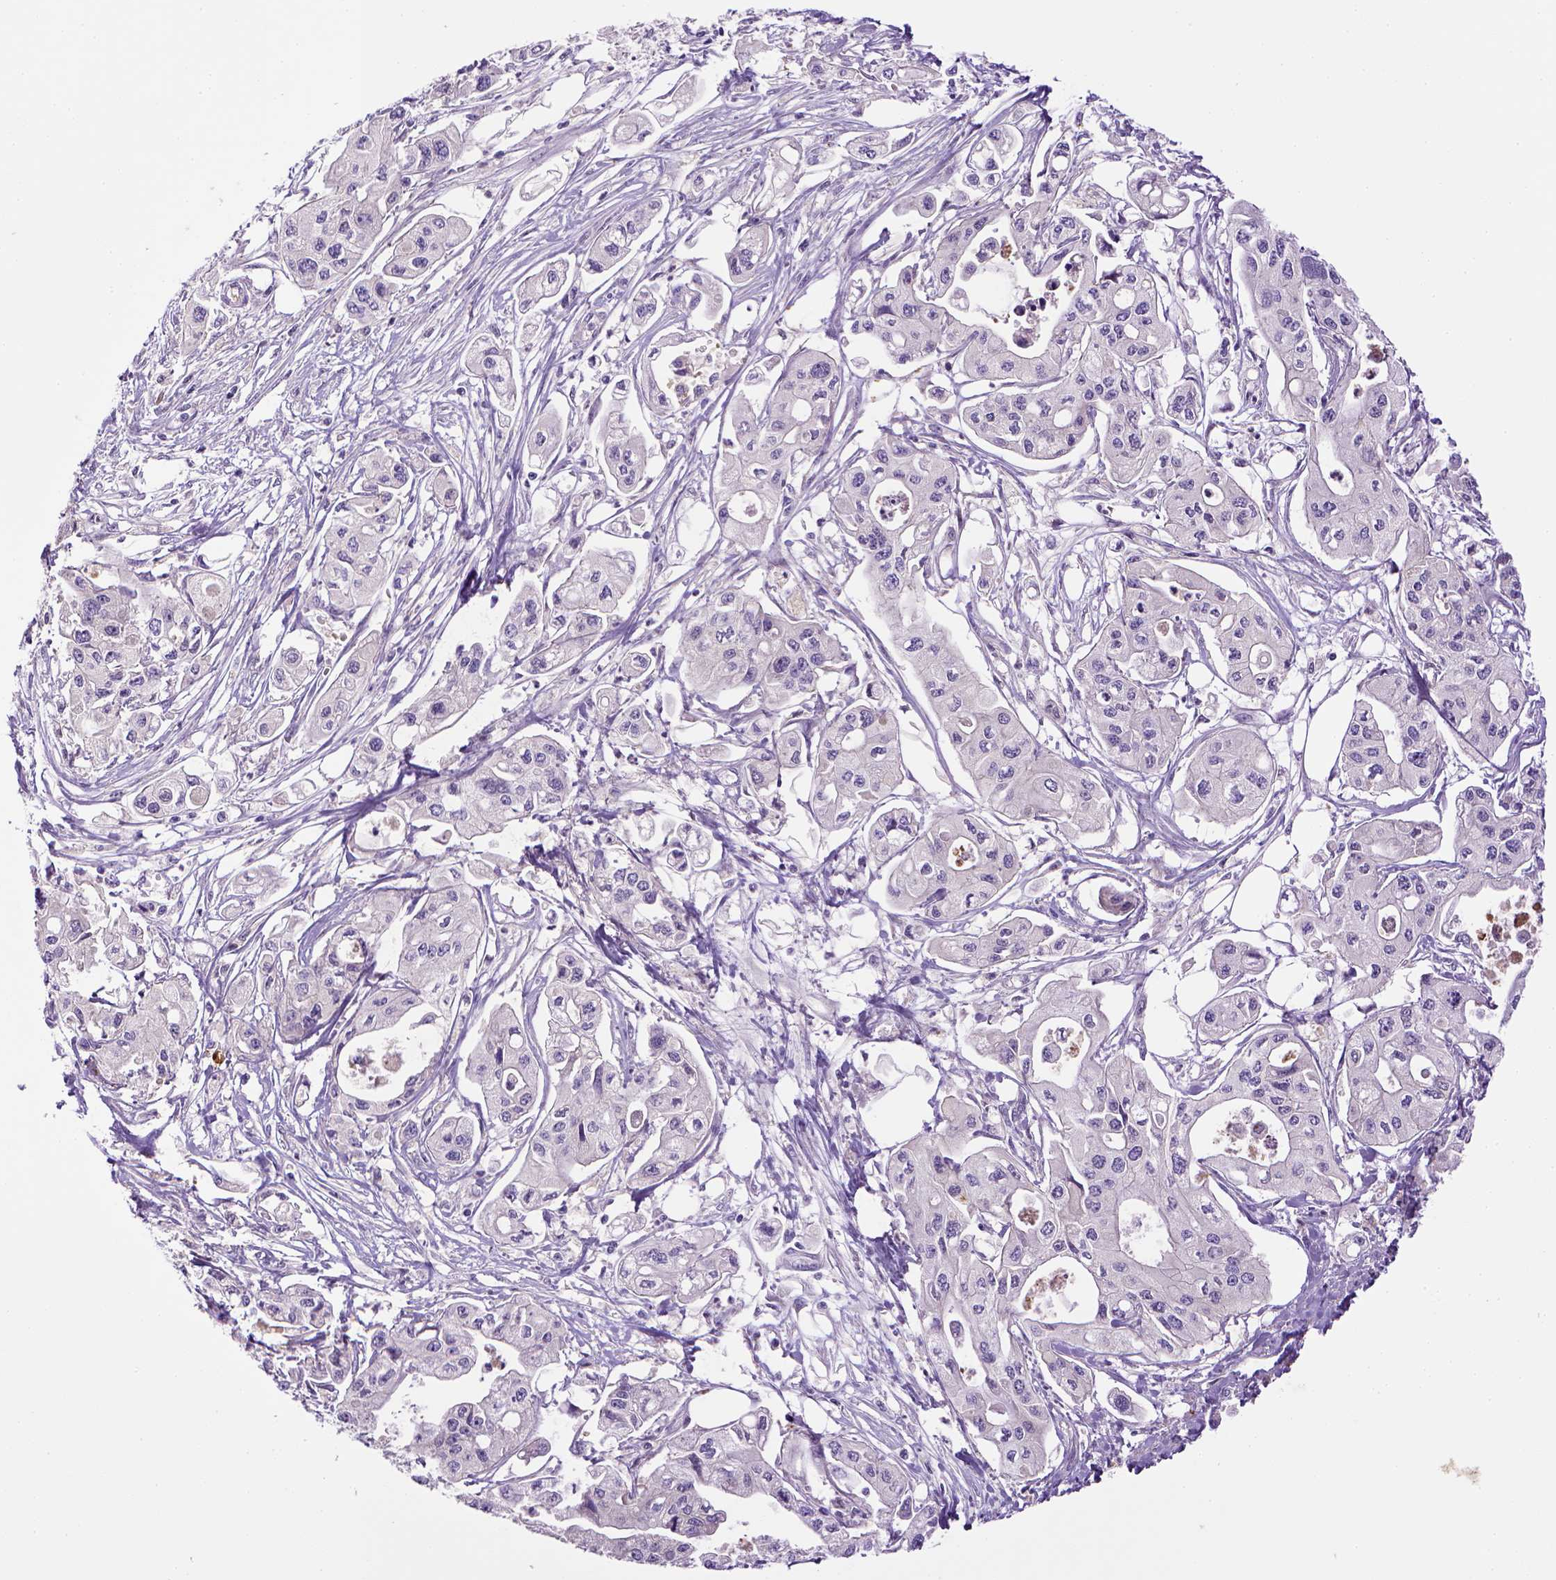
{"staining": {"intensity": "negative", "quantity": "none", "location": "none"}, "tissue": "pancreatic cancer", "cell_type": "Tumor cells", "image_type": "cancer", "snomed": [{"axis": "morphology", "description": "Adenocarcinoma, NOS"}, {"axis": "topography", "description": "Pancreas"}], "caption": "Photomicrograph shows no protein staining in tumor cells of adenocarcinoma (pancreatic) tissue.", "gene": "BAAT", "patient": {"sex": "male", "age": 70}}